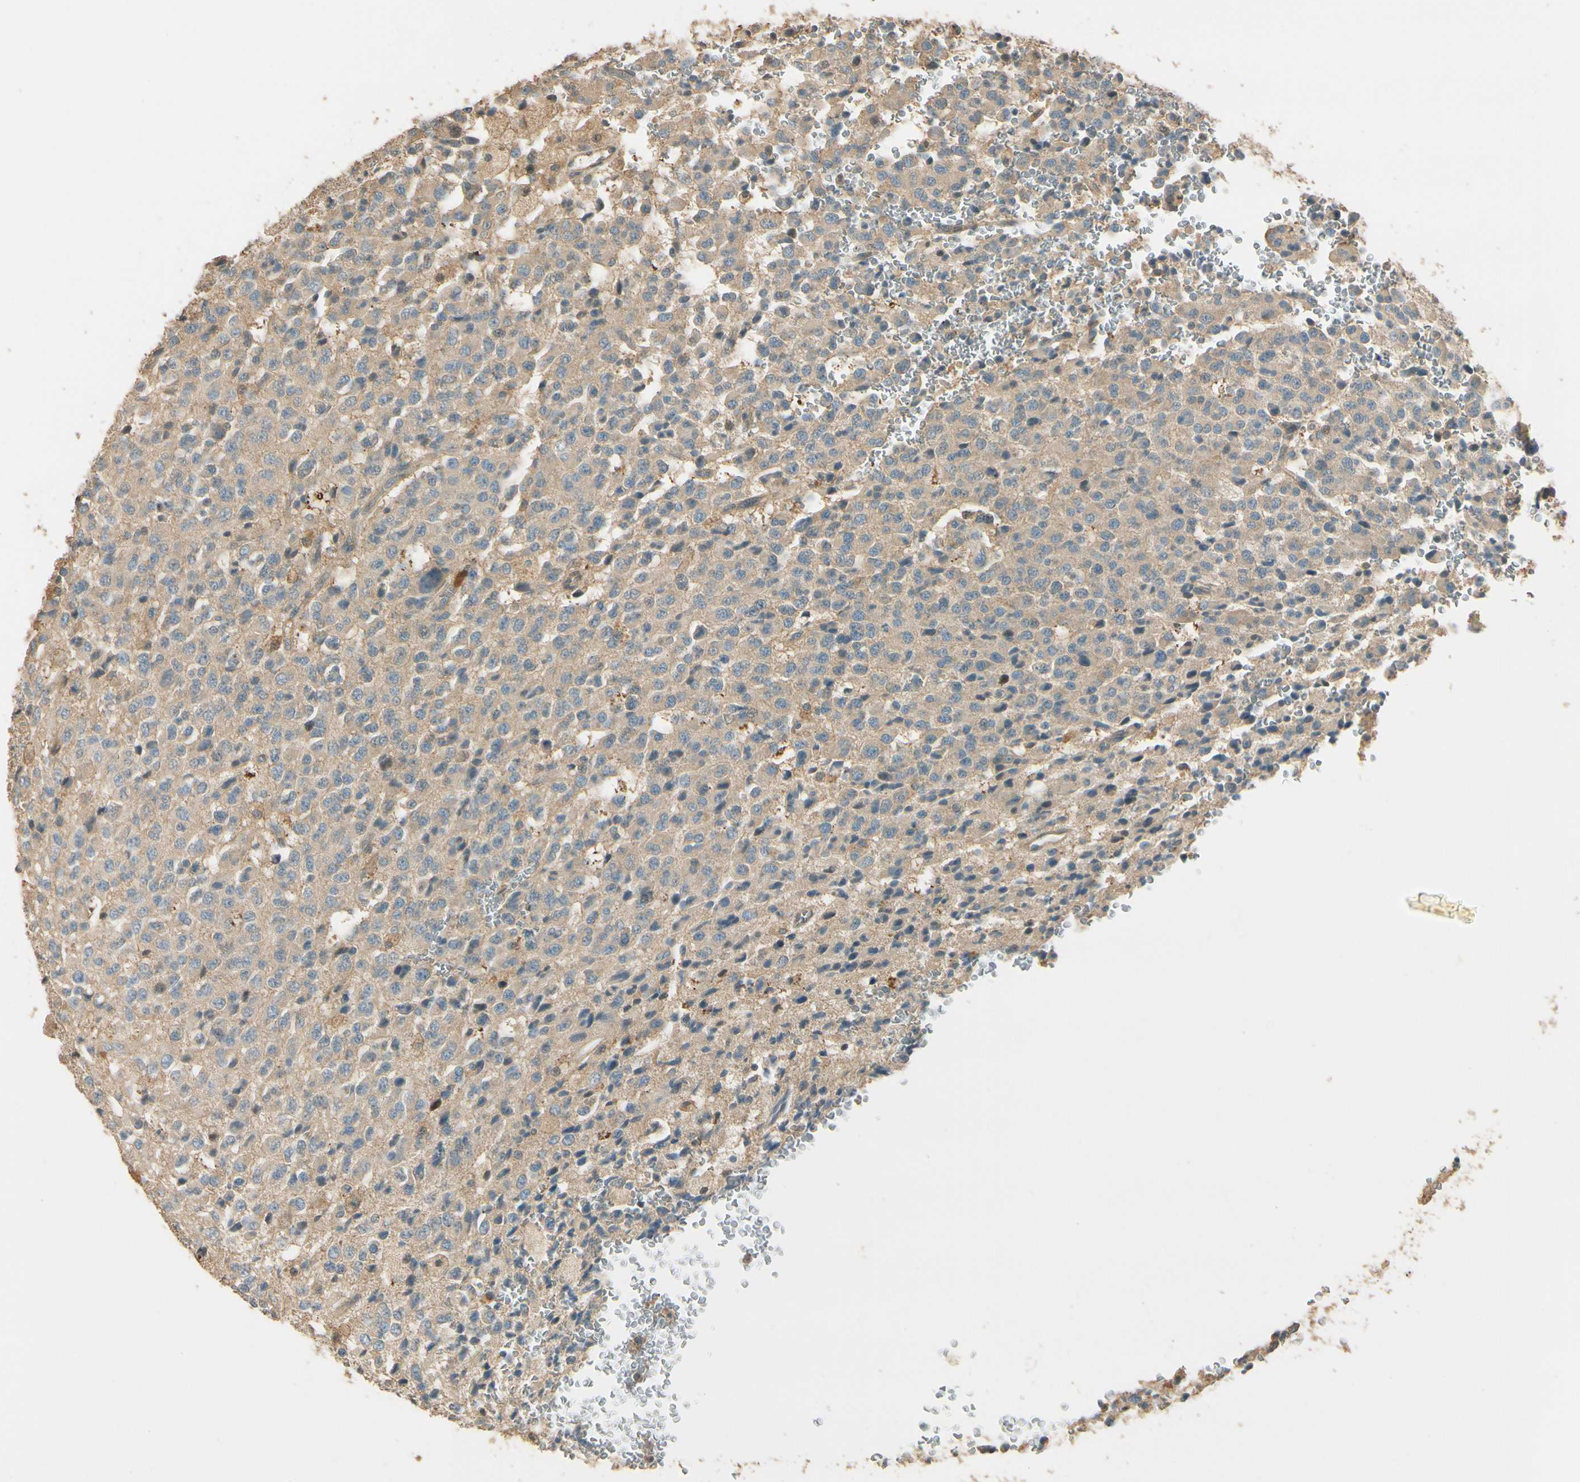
{"staining": {"intensity": "weak", "quantity": ">75%", "location": "cytoplasmic/membranous"}, "tissue": "glioma", "cell_type": "Tumor cells", "image_type": "cancer", "snomed": [{"axis": "morphology", "description": "Glioma, malignant, High grade"}, {"axis": "topography", "description": "pancreas cauda"}], "caption": "IHC photomicrograph of malignant glioma (high-grade) stained for a protein (brown), which exhibits low levels of weak cytoplasmic/membranous positivity in approximately >75% of tumor cells.", "gene": "PLXNA1", "patient": {"sex": "male", "age": 60}}